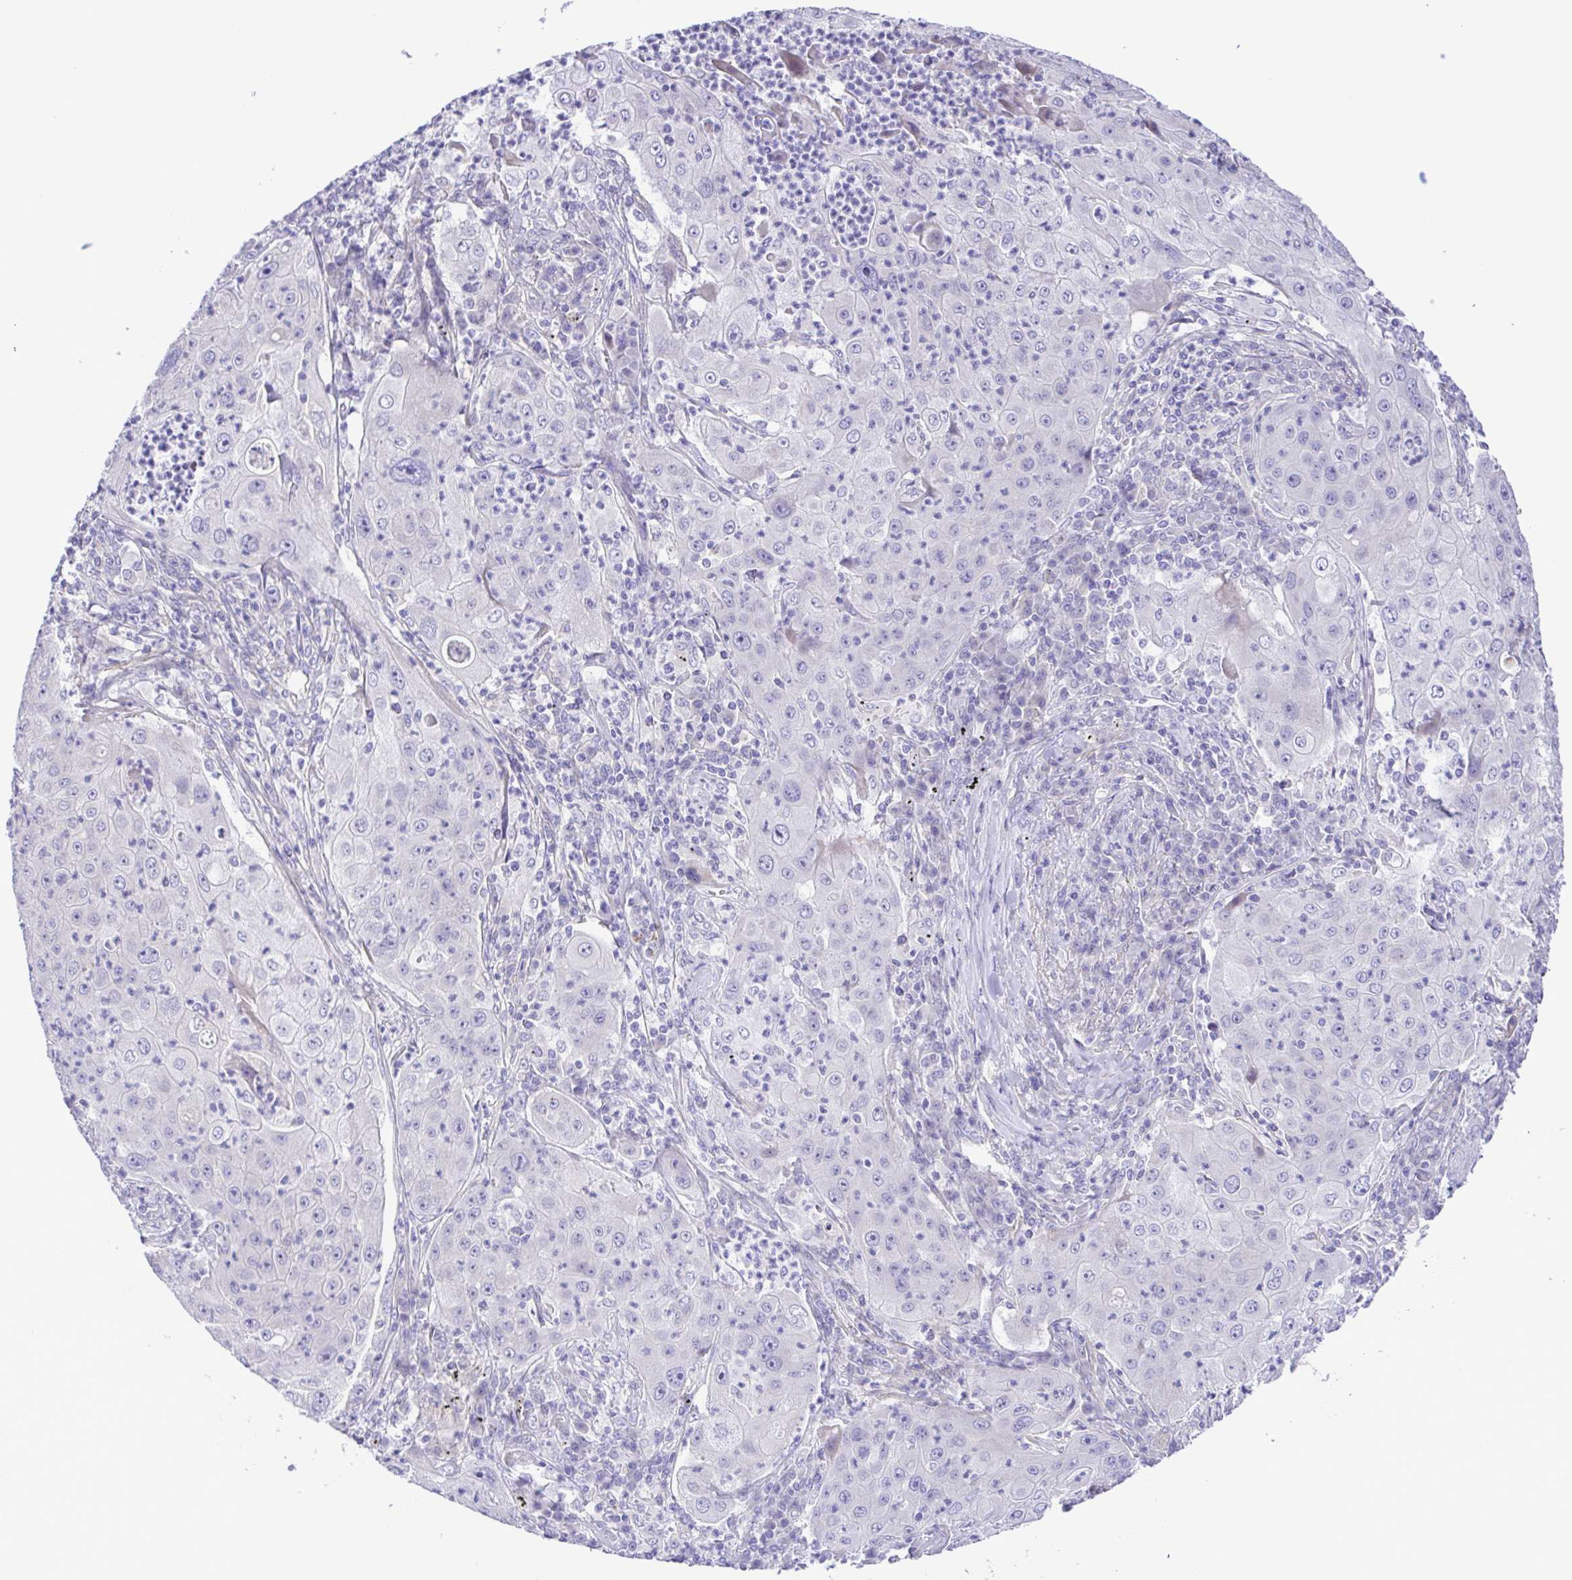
{"staining": {"intensity": "negative", "quantity": "none", "location": "none"}, "tissue": "lung cancer", "cell_type": "Tumor cells", "image_type": "cancer", "snomed": [{"axis": "morphology", "description": "Squamous cell carcinoma, NOS"}, {"axis": "topography", "description": "Lung"}], "caption": "Immunohistochemistry (IHC) of lung squamous cell carcinoma displays no staining in tumor cells.", "gene": "GABBR2", "patient": {"sex": "female", "age": 59}}